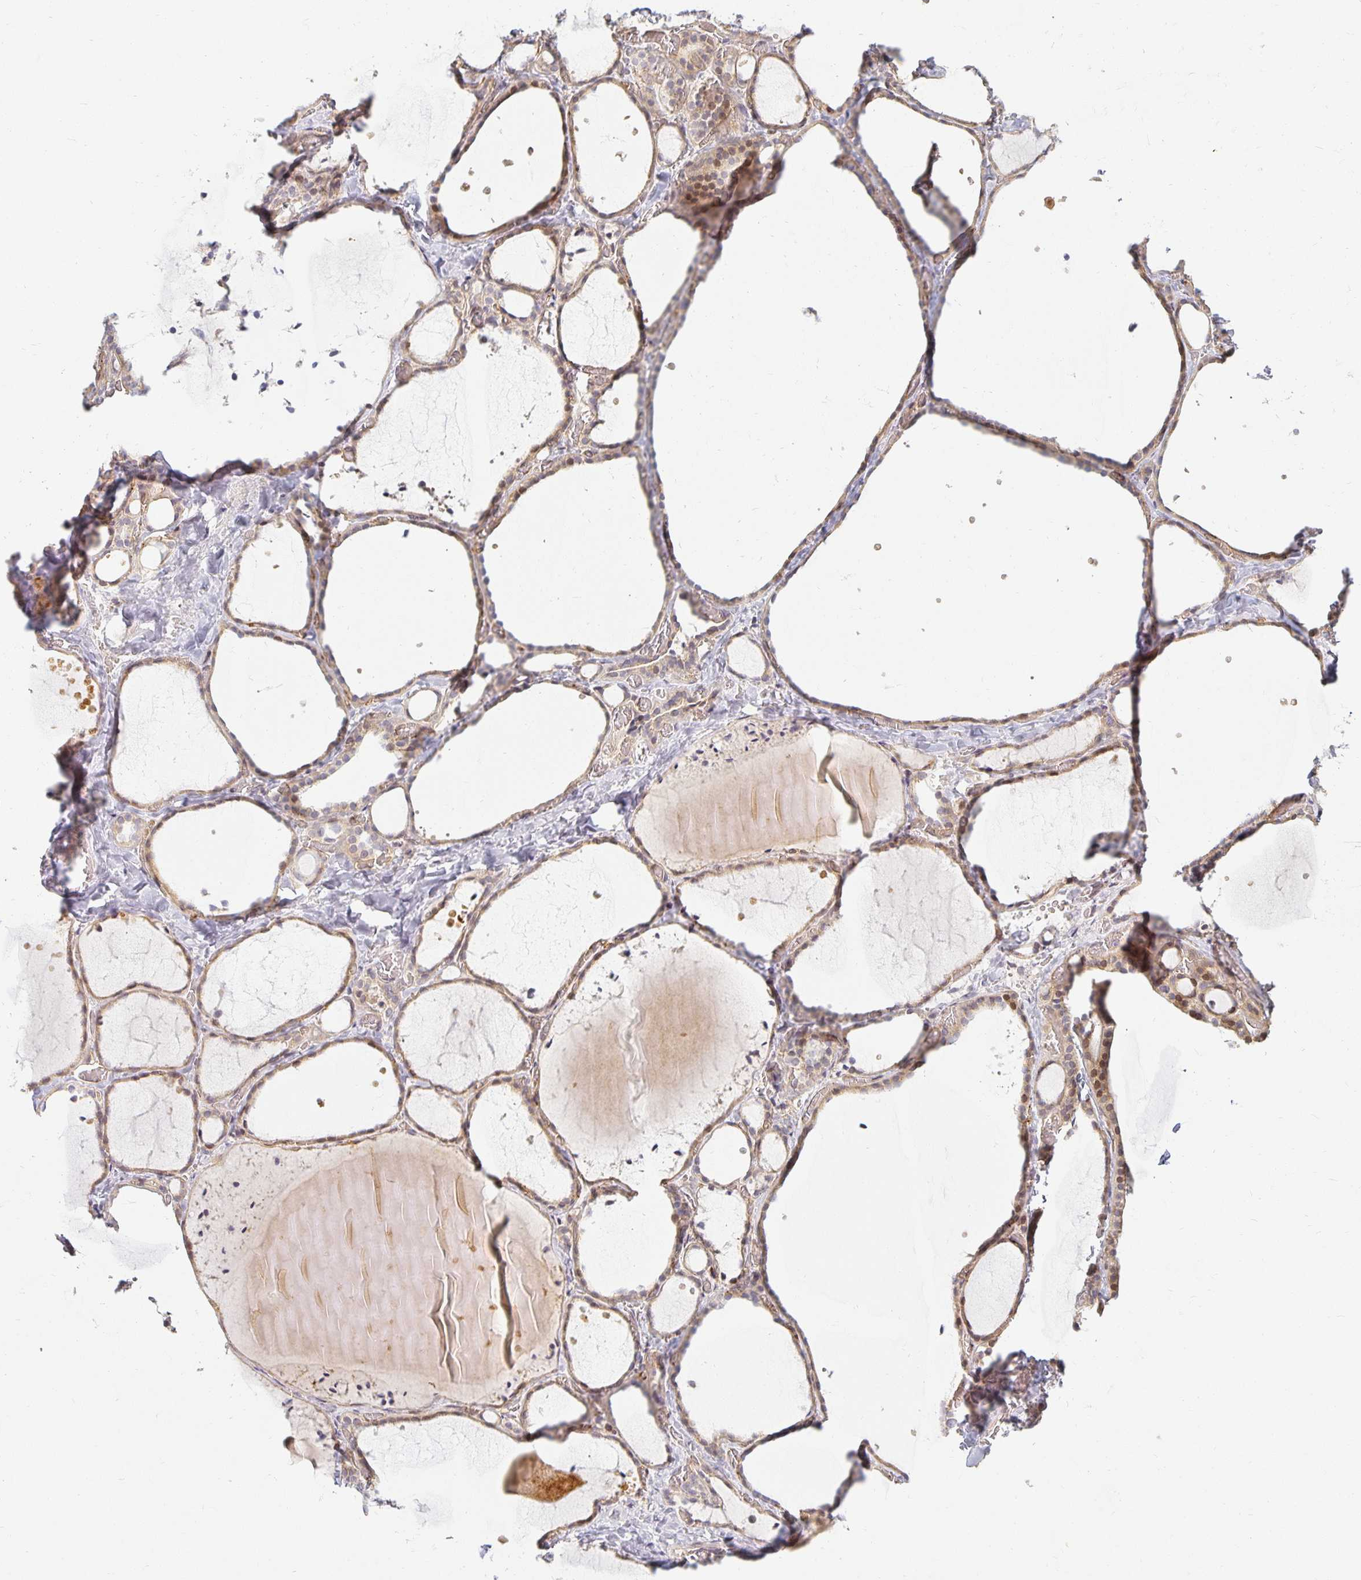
{"staining": {"intensity": "weak", "quantity": ">75%", "location": "cytoplasmic/membranous"}, "tissue": "thyroid gland", "cell_type": "Glandular cells", "image_type": "normal", "snomed": [{"axis": "morphology", "description": "Normal tissue, NOS"}, {"axis": "topography", "description": "Thyroid gland"}], "caption": "Protein analysis of benign thyroid gland displays weak cytoplasmic/membranous staining in about >75% of glandular cells. The protein is stained brown, and the nuclei are stained in blue (DAB IHC with brightfield microscopy, high magnification).", "gene": "EHF", "patient": {"sex": "female", "age": 36}}